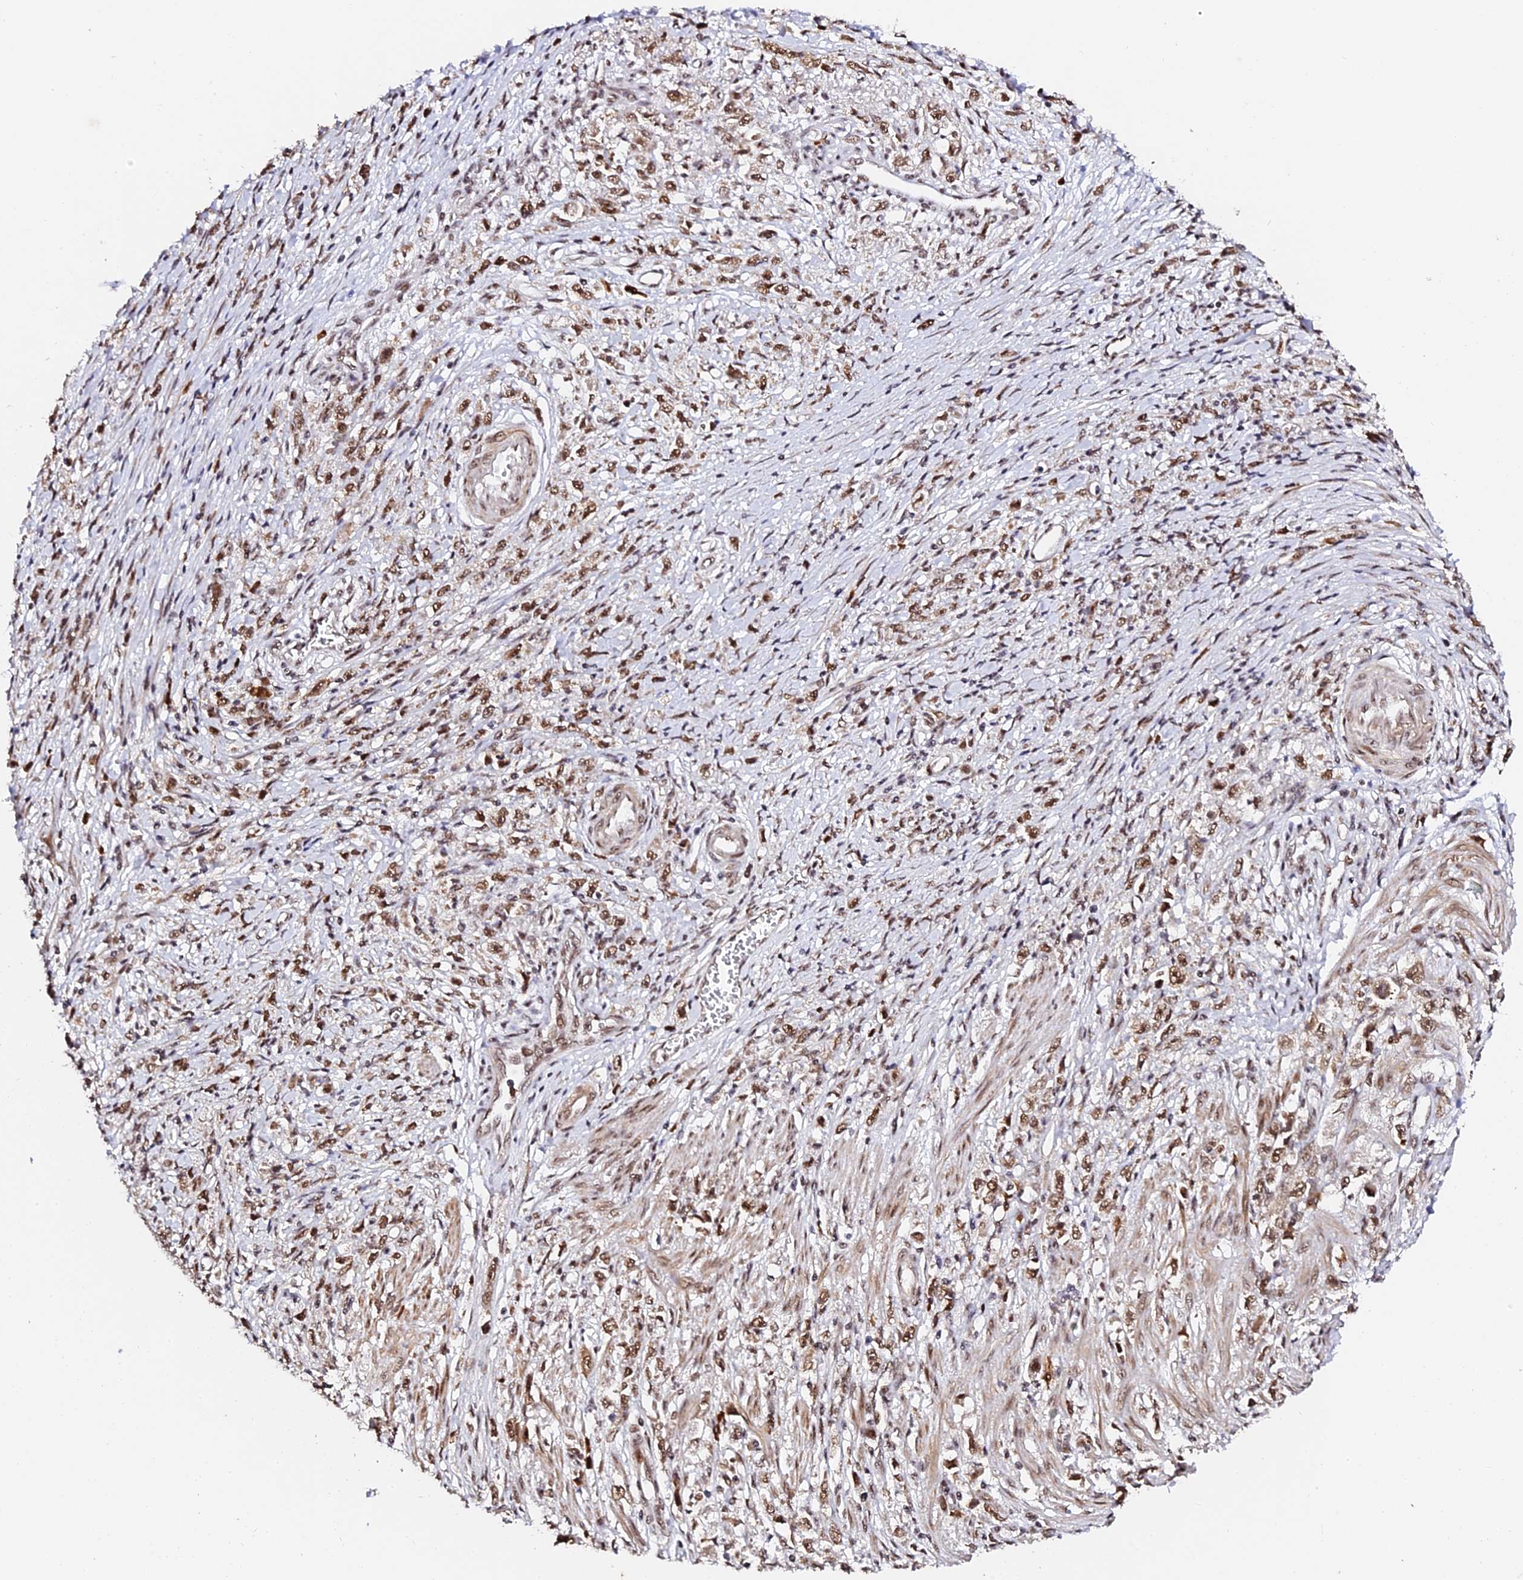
{"staining": {"intensity": "moderate", "quantity": ">75%", "location": "nuclear"}, "tissue": "stomach cancer", "cell_type": "Tumor cells", "image_type": "cancer", "snomed": [{"axis": "morphology", "description": "Adenocarcinoma, NOS"}, {"axis": "topography", "description": "Stomach"}], "caption": "This micrograph demonstrates immunohistochemistry staining of stomach cancer (adenocarcinoma), with medium moderate nuclear staining in about >75% of tumor cells.", "gene": "MCRS1", "patient": {"sex": "female", "age": 59}}